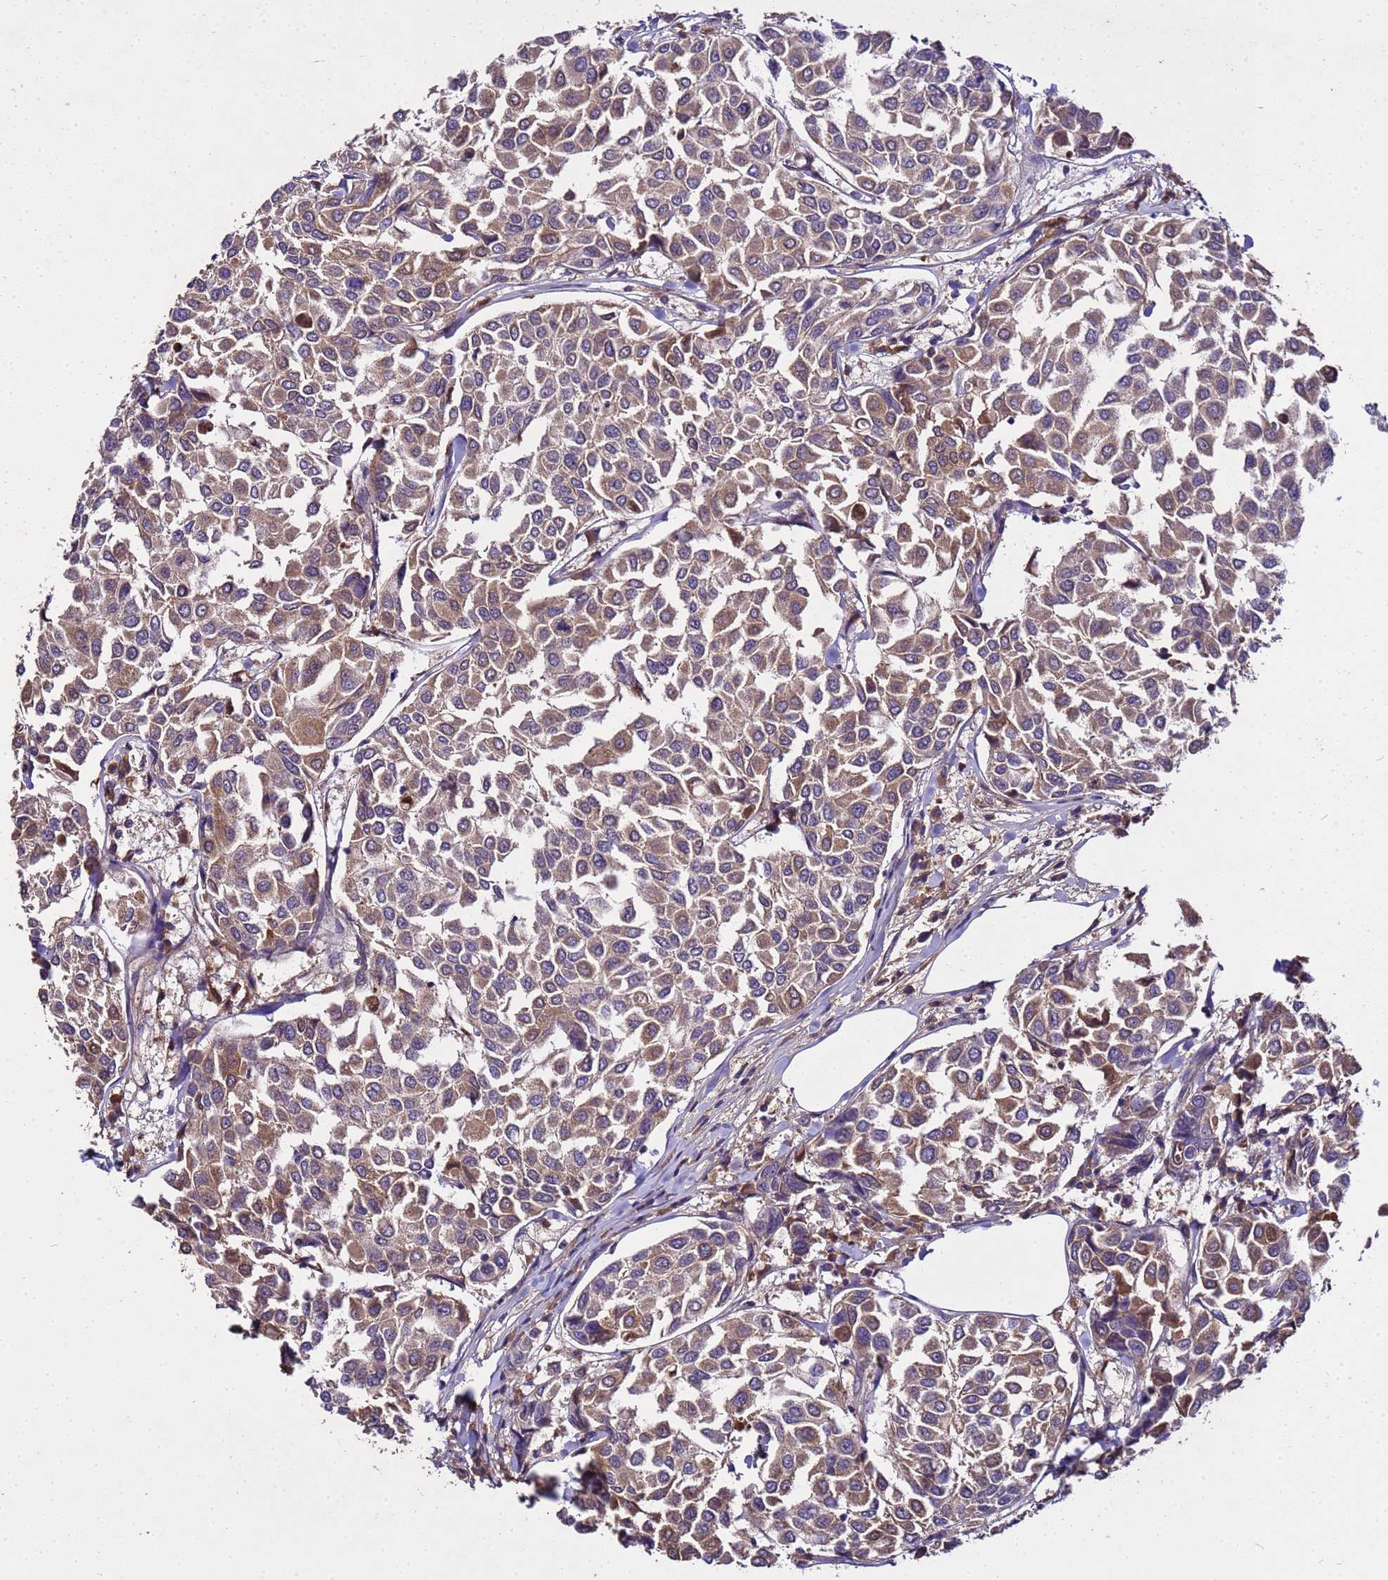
{"staining": {"intensity": "moderate", "quantity": "25%-75%", "location": "cytoplasmic/membranous"}, "tissue": "breast cancer", "cell_type": "Tumor cells", "image_type": "cancer", "snomed": [{"axis": "morphology", "description": "Duct carcinoma"}, {"axis": "topography", "description": "Breast"}], "caption": "The immunohistochemical stain labels moderate cytoplasmic/membranous positivity in tumor cells of breast cancer tissue.", "gene": "GSPT2", "patient": {"sex": "female", "age": 55}}